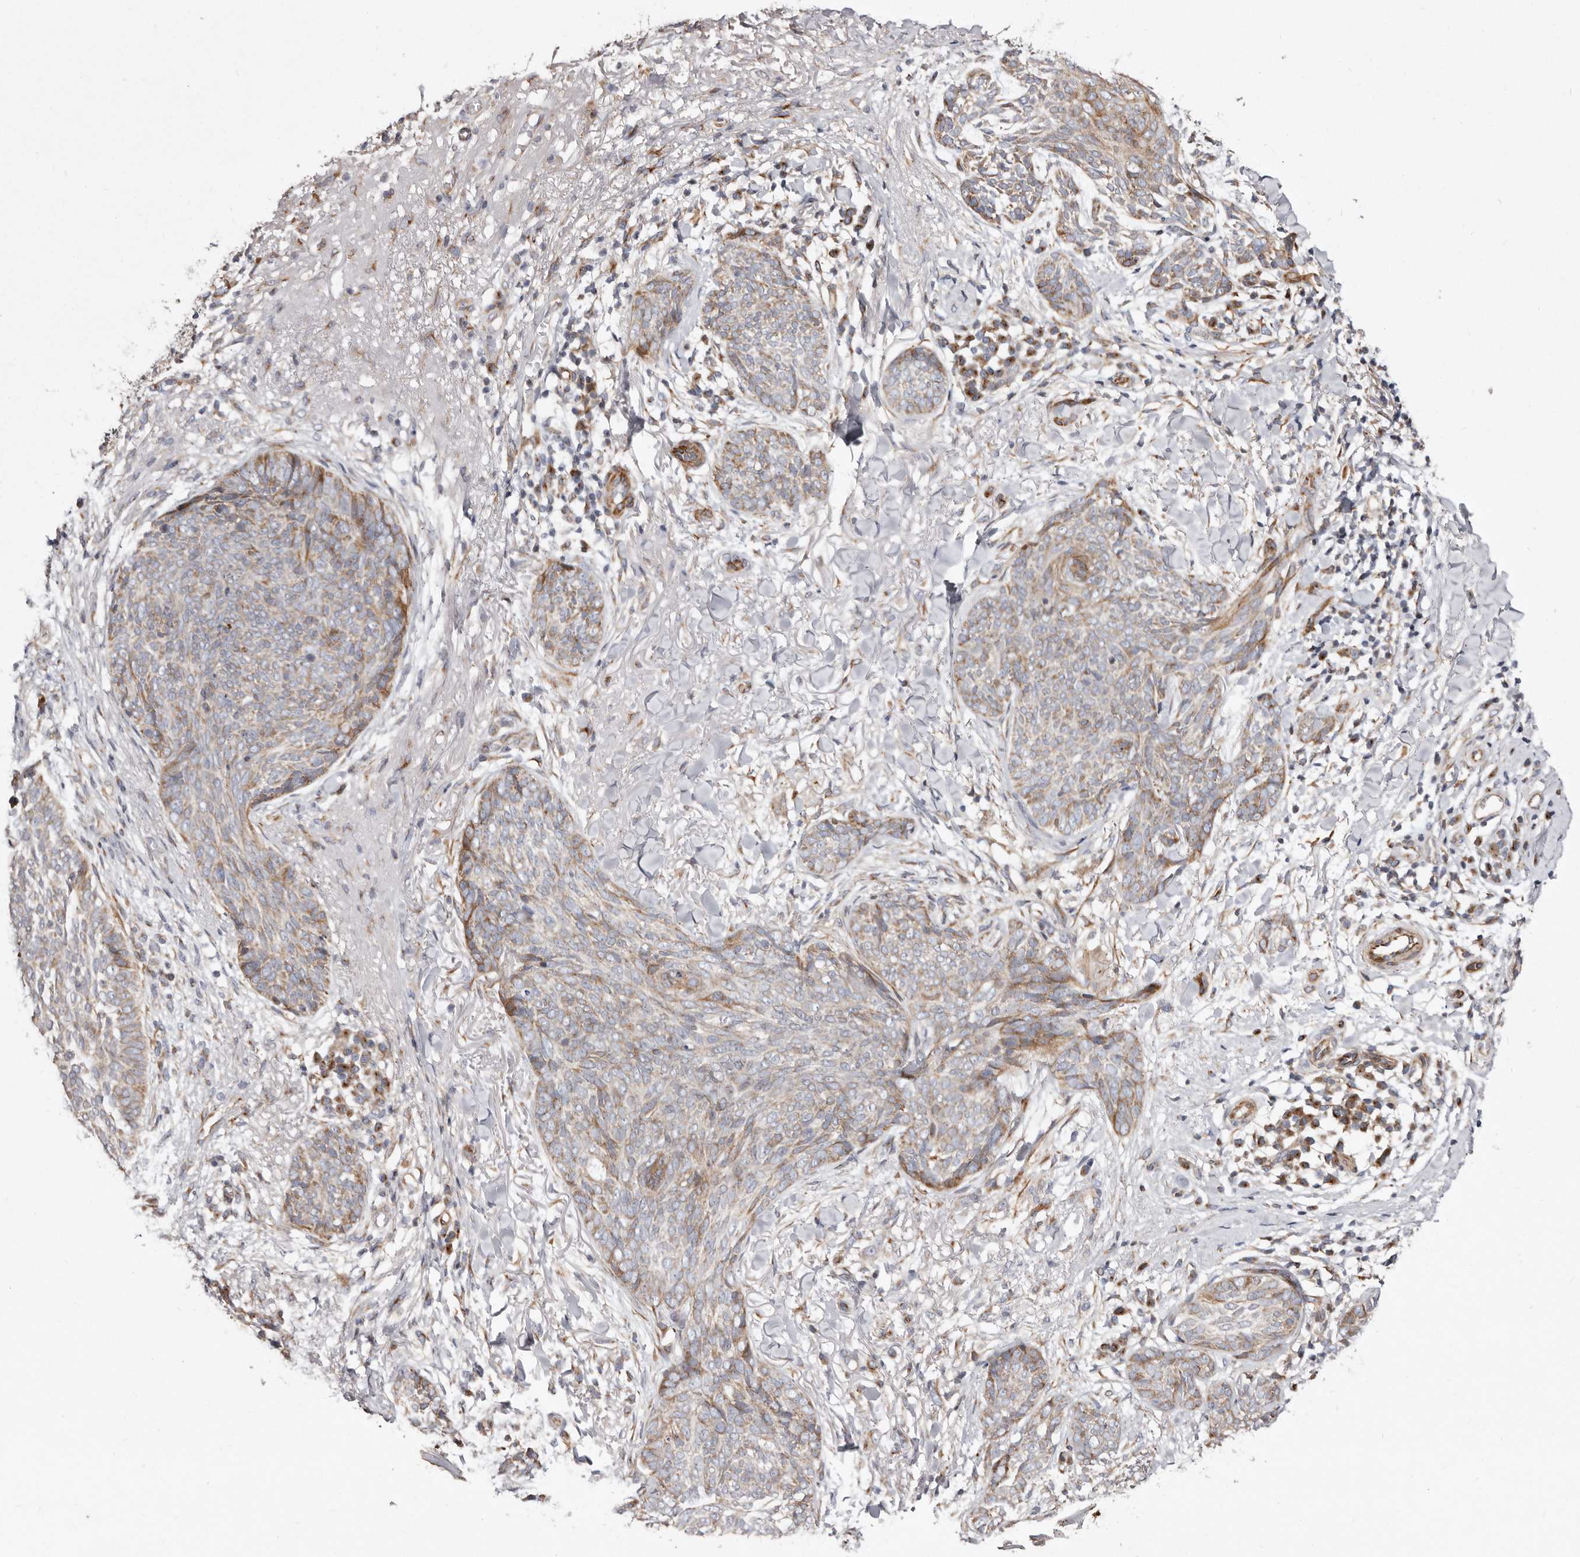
{"staining": {"intensity": "moderate", "quantity": ">75%", "location": "cytoplasmic/membranous"}, "tissue": "skin cancer", "cell_type": "Tumor cells", "image_type": "cancer", "snomed": [{"axis": "morphology", "description": "Basal cell carcinoma"}, {"axis": "topography", "description": "Skin"}], "caption": "An immunohistochemistry (IHC) micrograph of tumor tissue is shown. Protein staining in brown highlights moderate cytoplasmic/membranous positivity in basal cell carcinoma (skin) within tumor cells.", "gene": "TIMM17B", "patient": {"sex": "male", "age": 85}}